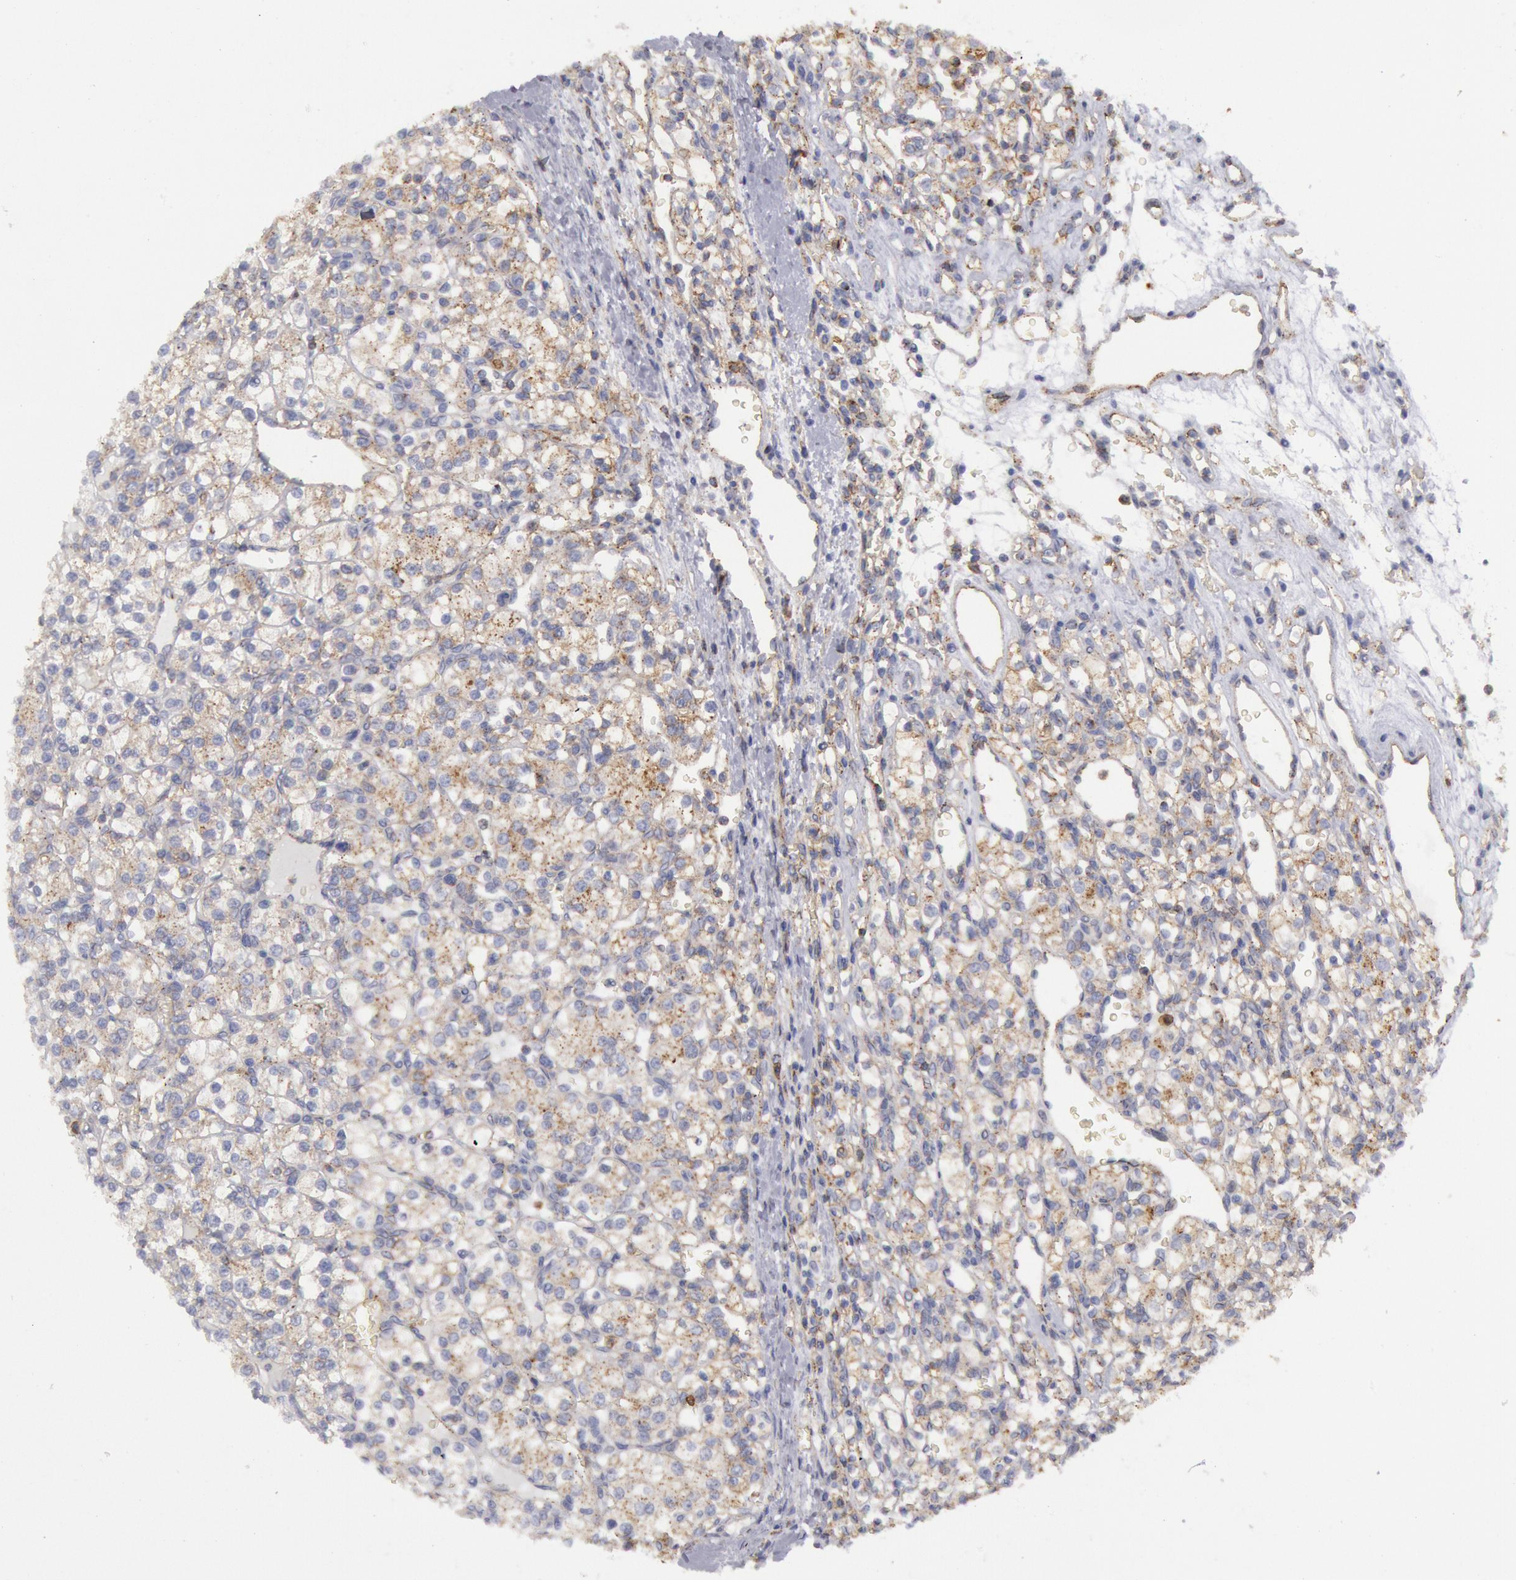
{"staining": {"intensity": "weak", "quantity": "<25%", "location": "cytoplasmic/membranous"}, "tissue": "renal cancer", "cell_type": "Tumor cells", "image_type": "cancer", "snomed": [{"axis": "morphology", "description": "Adenocarcinoma, NOS"}, {"axis": "topography", "description": "Kidney"}], "caption": "IHC of adenocarcinoma (renal) reveals no staining in tumor cells. Nuclei are stained in blue.", "gene": "FLOT1", "patient": {"sex": "female", "age": 62}}